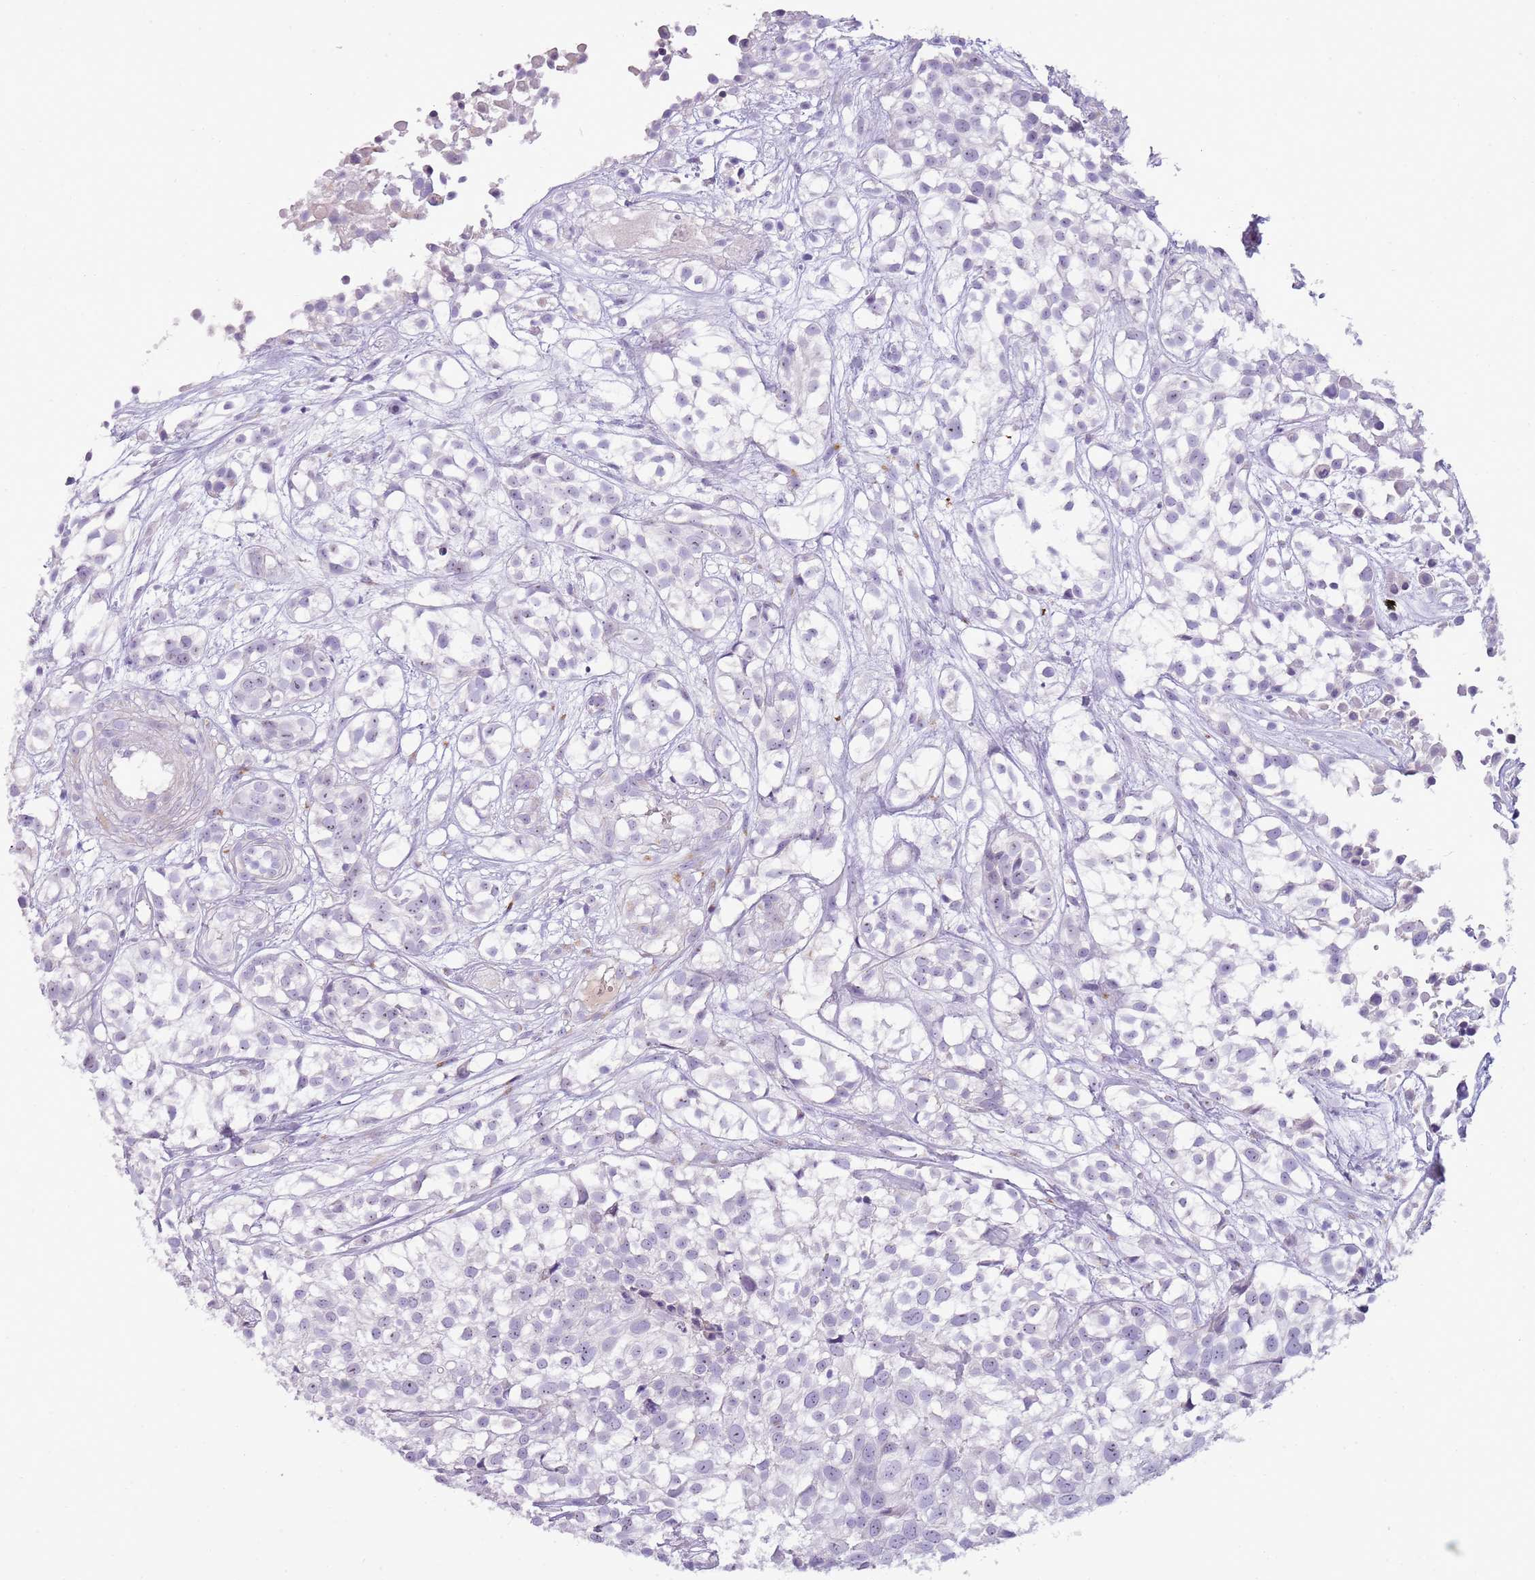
{"staining": {"intensity": "negative", "quantity": "none", "location": "none"}, "tissue": "urothelial cancer", "cell_type": "Tumor cells", "image_type": "cancer", "snomed": [{"axis": "morphology", "description": "Urothelial carcinoma, High grade"}, {"axis": "topography", "description": "Urinary bladder"}], "caption": "Tumor cells are negative for protein expression in human urothelial cancer.", "gene": "NBPF6", "patient": {"sex": "male", "age": 56}}